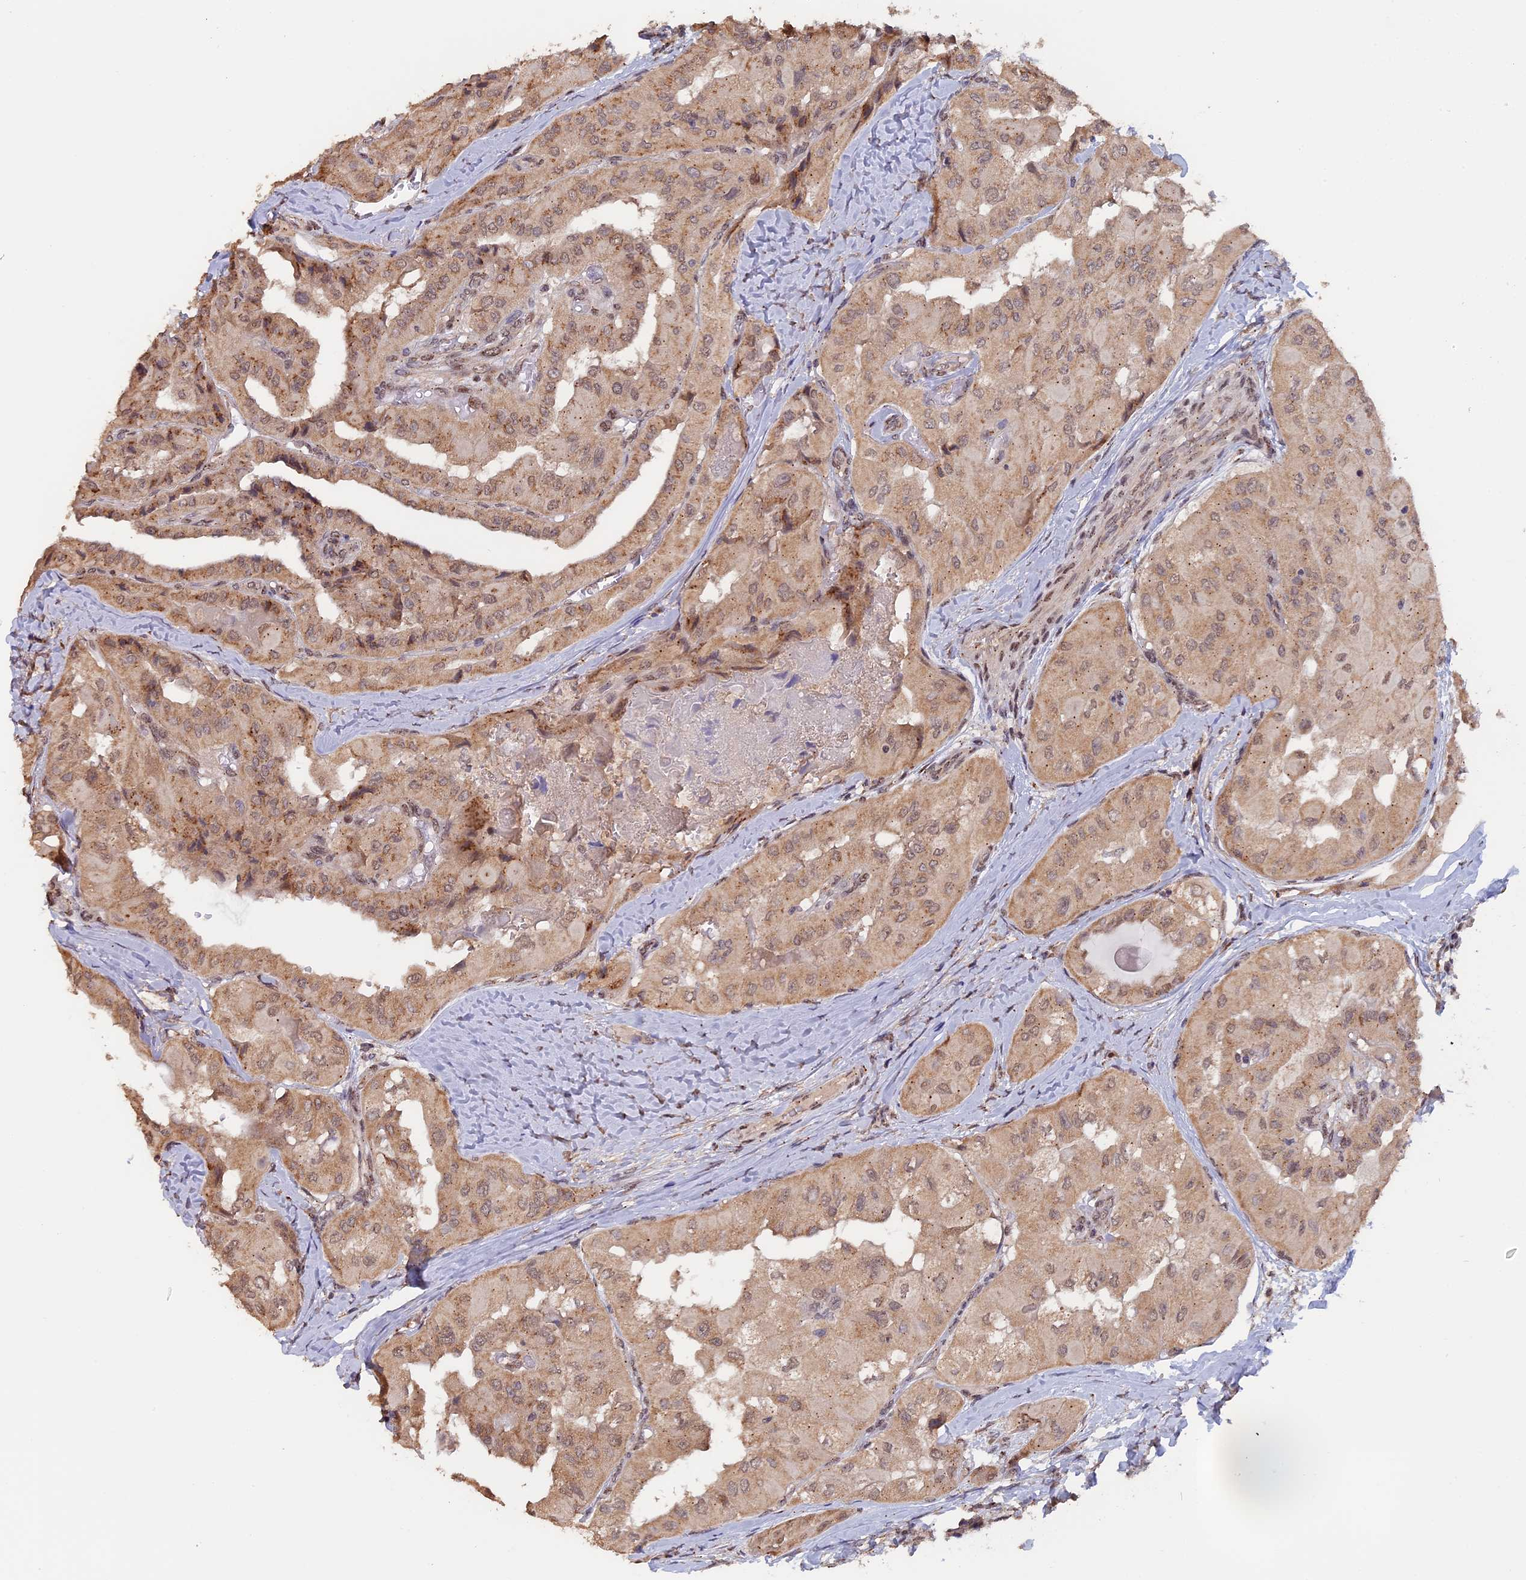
{"staining": {"intensity": "moderate", "quantity": ">75%", "location": "cytoplasmic/membranous,nuclear"}, "tissue": "thyroid cancer", "cell_type": "Tumor cells", "image_type": "cancer", "snomed": [{"axis": "morphology", "description": "Normal tissue, NOS"}, {"axis": "morphology", "description": "Papillary adenocarcinoma, NOS"}, {"axis": "topography", "description": "Thyroid gland"}], "caption": "Thyroid papillary adenocarcinoma stained with a brown dye demonstrates moderate cytoplasmic/membranous and nuclear positive staining in about >75% of tumor cells.", "gene": "PIGQ", "patient": {"sex": "female", "age": 59}}